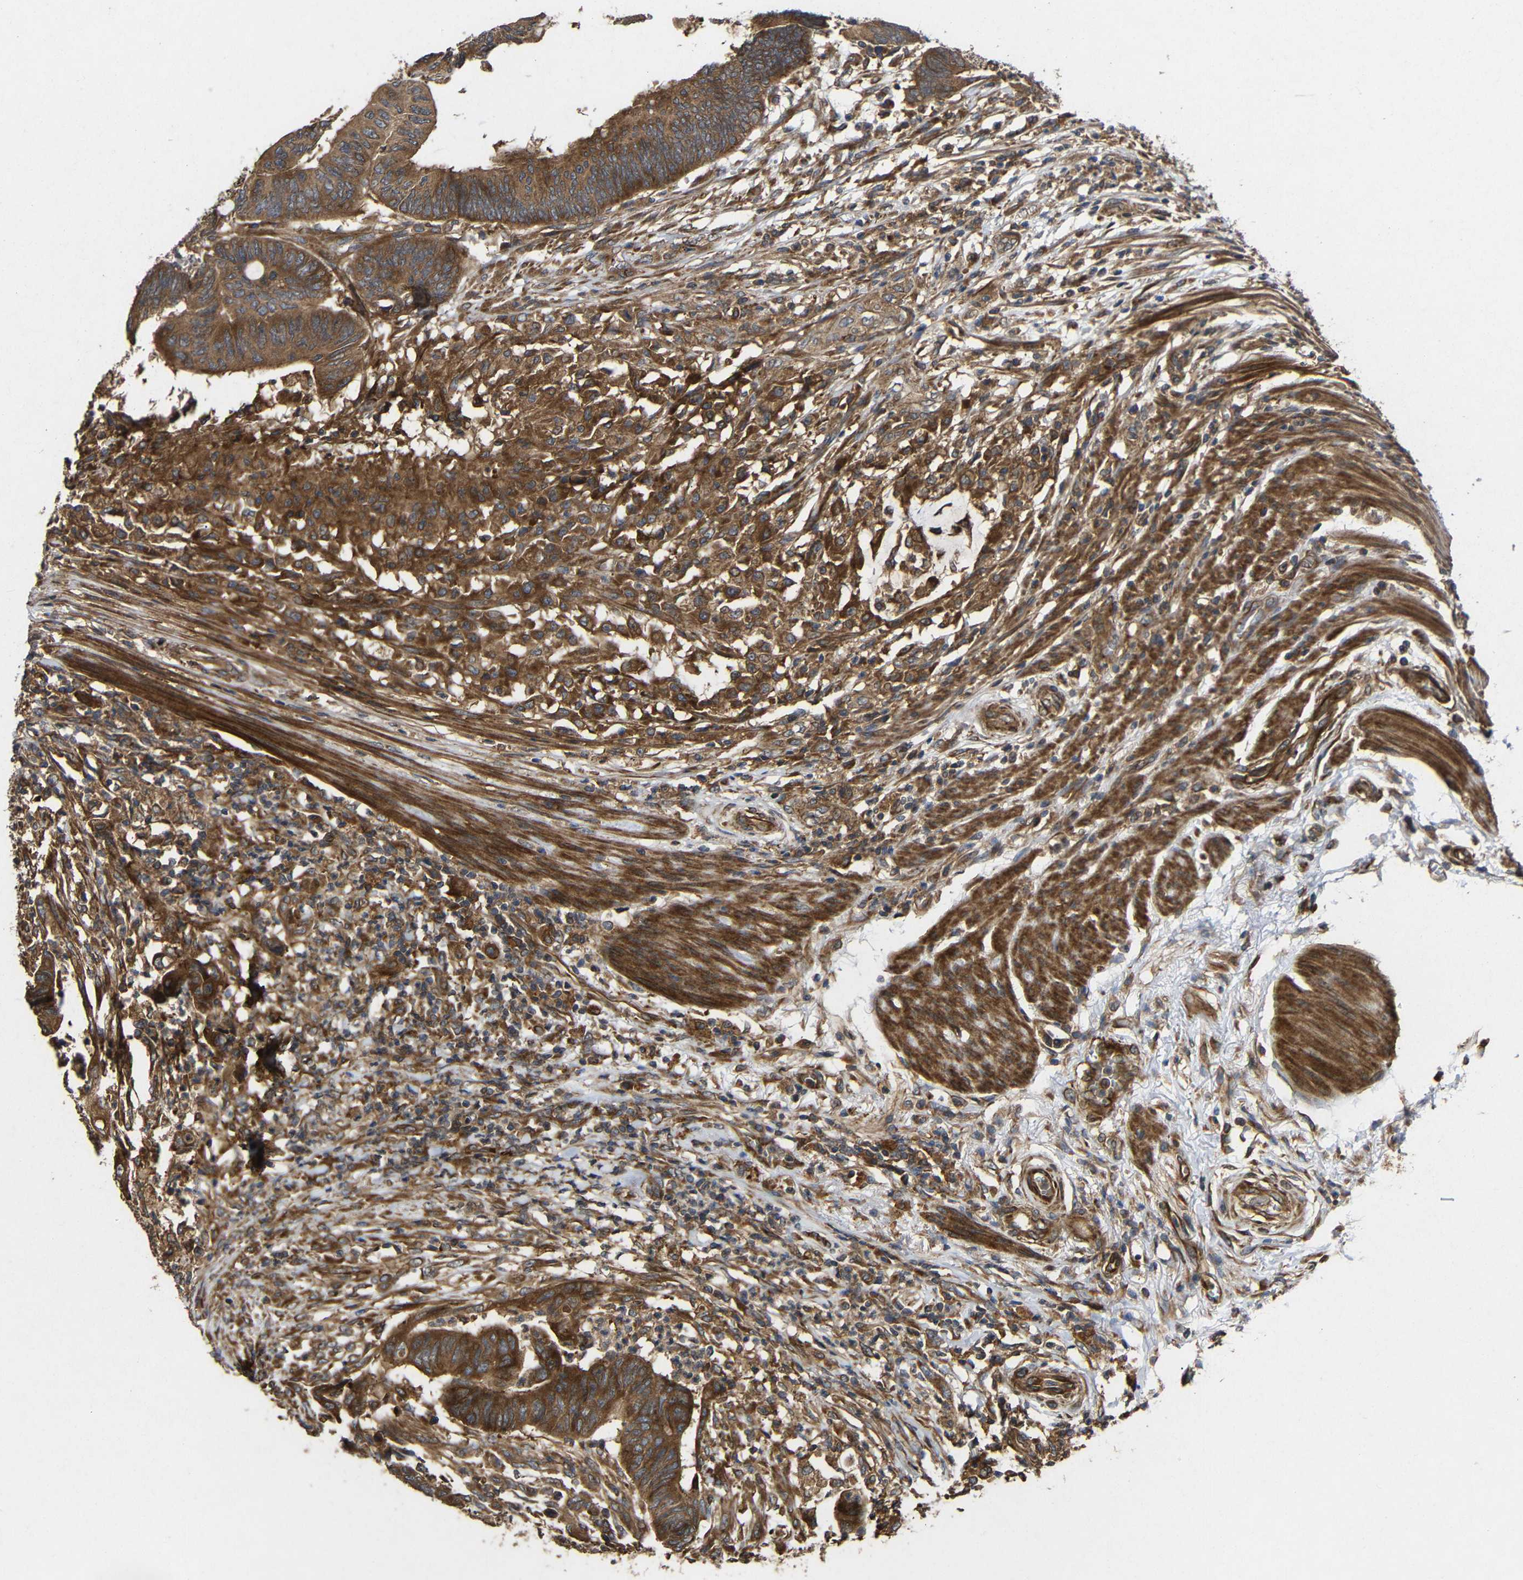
{"staining": {"intensity": "strong", "quantity": ">75%", "location": "cytoplasmic/membranous"}, "tissue": "colorectal cancer", "cell_type": "Tumor cells", "image_type": "cancer", "snomed": [{"axis": "morphology", "description": "Normal tissue, NOS"}, {"axis": "morphology", "description": "Adenocarcinoma, NOS"}, {"axis": "topography", "description": "Rectum"}, {"axis": "topography", "description": "Peripheral nerve tissue"}], "caption": "The image exhibits a brown stain indicating the presence of a protein in the cytoplasmic/membranous of tumor cells in colorectal cancer.", "gene": "EIF2S1", "patient": {"sex": "male", "age": 92}}